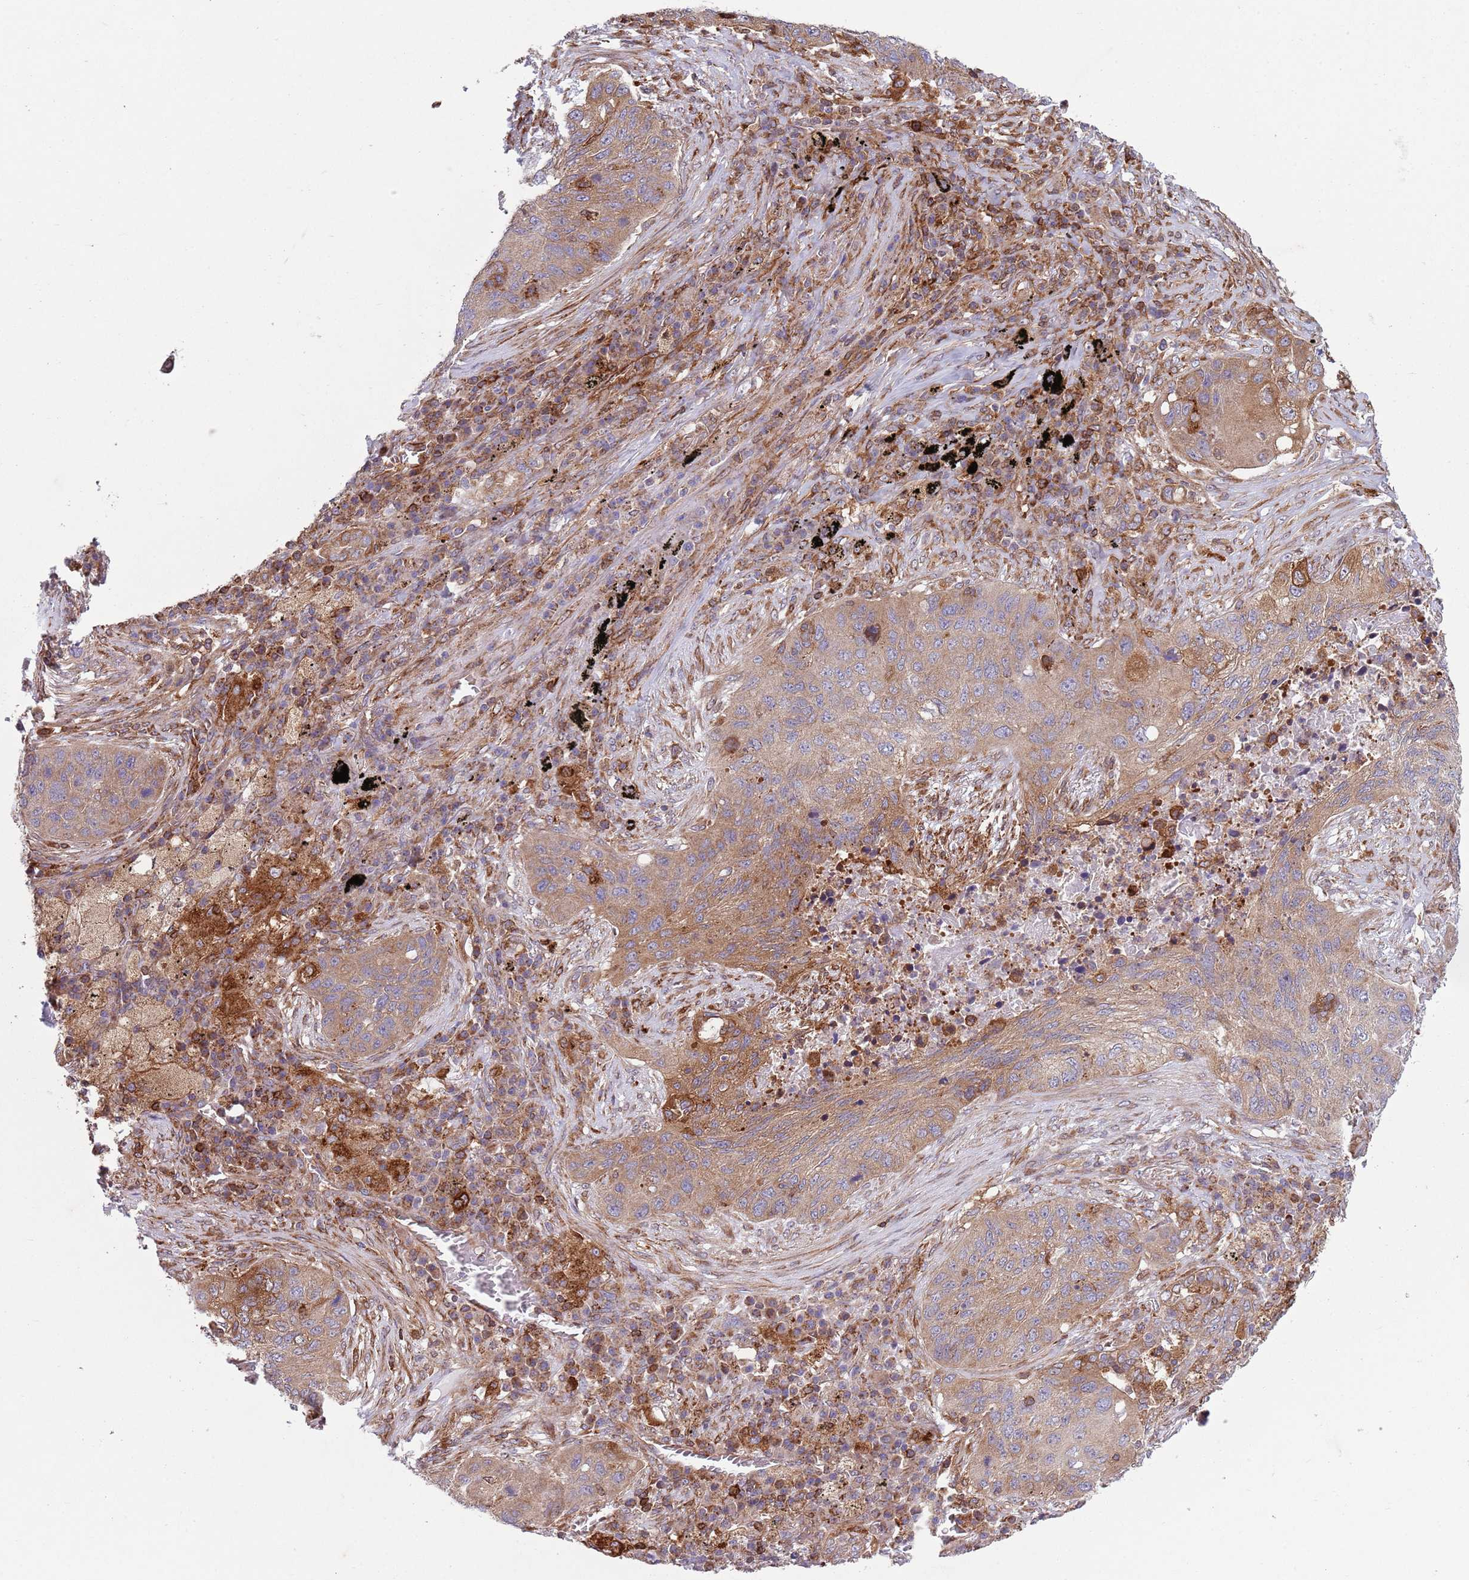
{"staining": {"intensity": "moderate", "quantity": "25%-75%", "location": "cytoplasmic/membranous"}, "tissue": "lung cancer", "cell_type": "Tumor cells", "image_type": "cancer", "snomed": [{"axis": "morphology", "description": "Squamous cell carcinoma, NOS"}, {"axis": "topography", "description": "Lung"}], "caption": "A high-resolution image shows IHC staining of lung cancer, which shows moderate cytoplasmic/membranous expression in approximately 25%-75% of tumor cells. (brown staining indicates protein expression, while blue staining denotes nuclei).", "gene": "ZMYM5", "patient": {"sex": "female", "age": 63}}